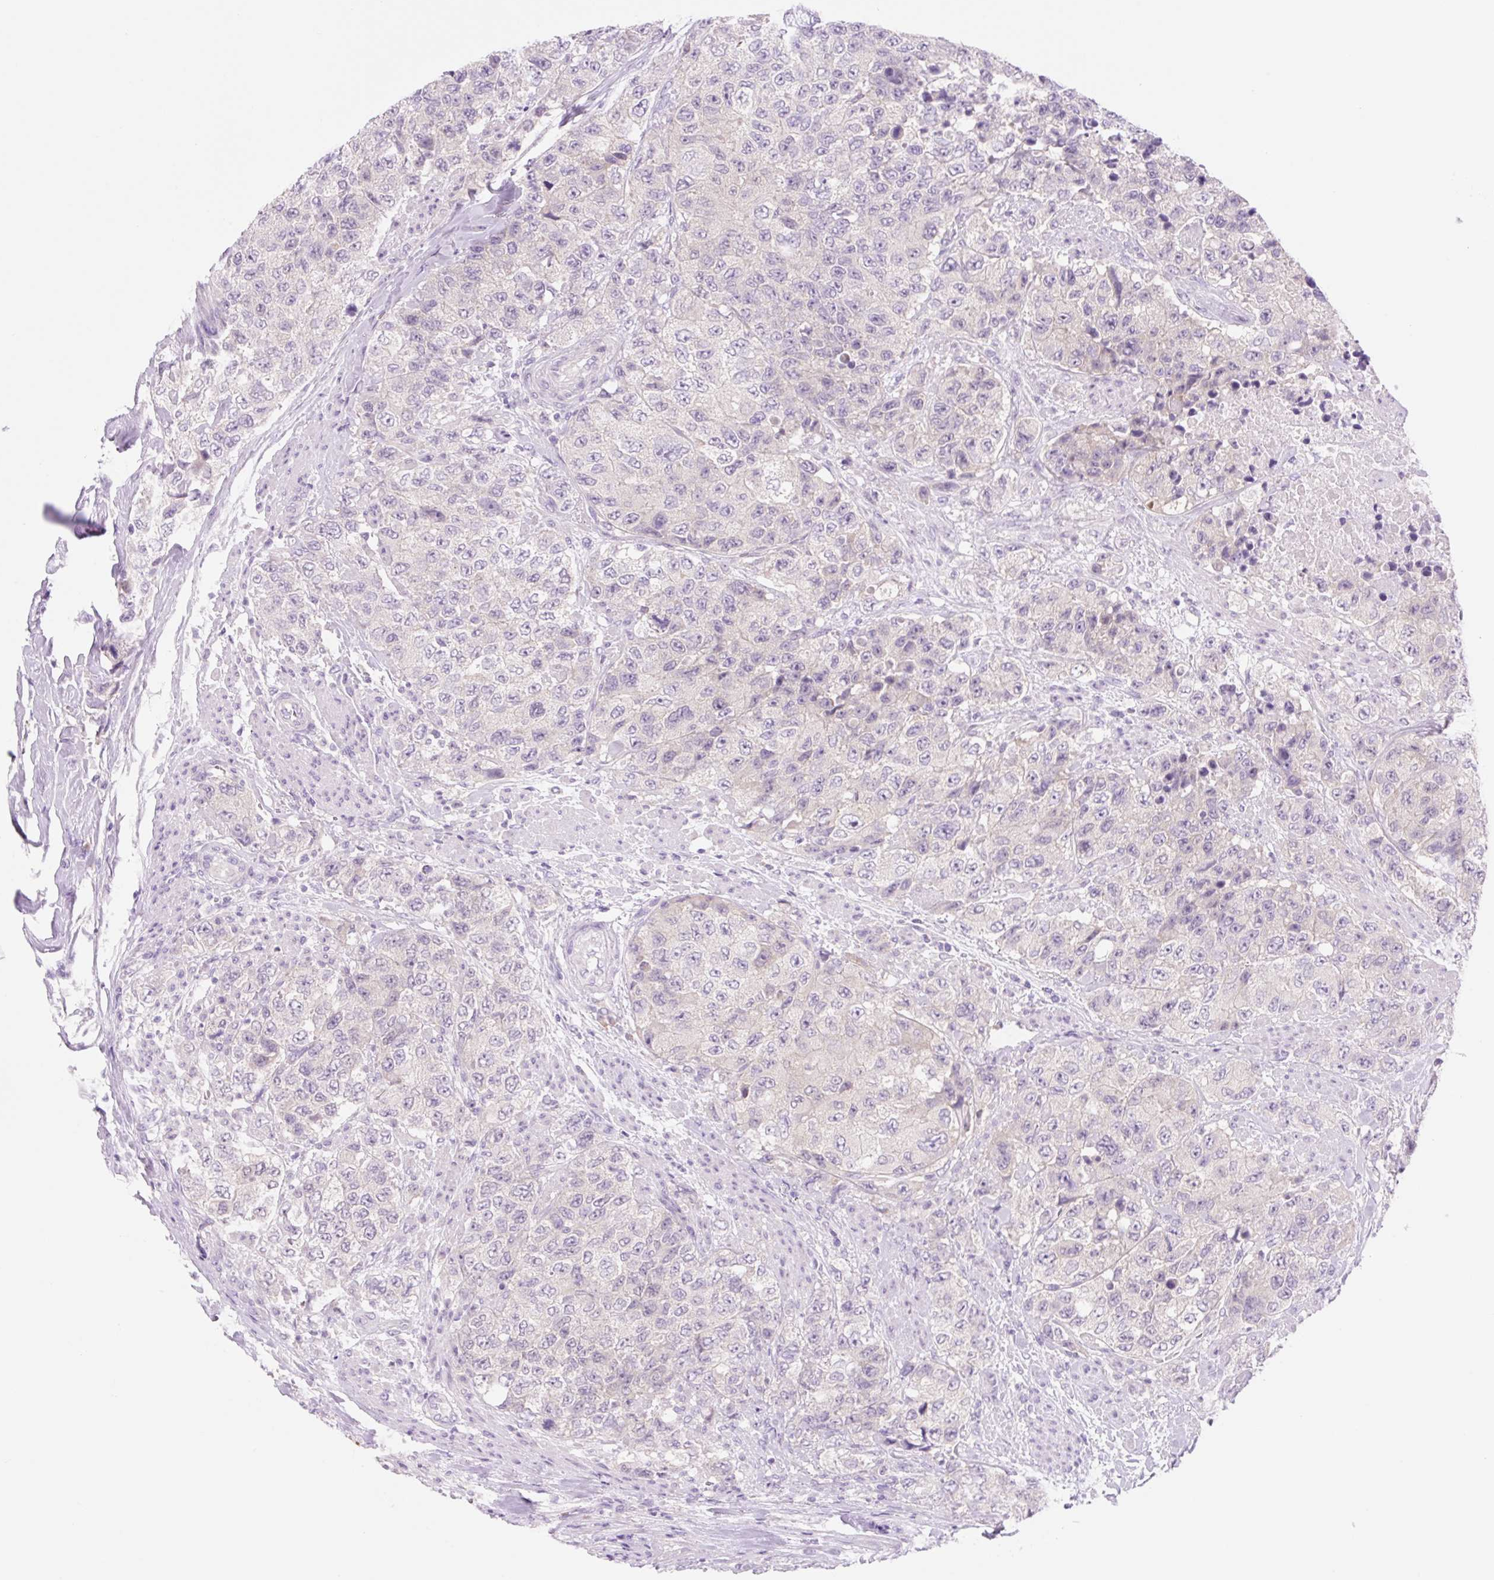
{"staining": {"intensity": "negative", "quantity": "none", "location": "none"}, "tissue": "urothelial cancer", "cell_type": "Tumor cells", "image_type": "cancer", "snomed": [{"axis": "morphology", "description": "Urothelial carcinoma, High grade"}, {"axis": "topography", "description": "Urinary bladder"}], "caption": "High power microscopy micrograph of an IHC photomicrograph of urothelial cancer, revealing no significant positivity in tumor cells.", "gene": "CELF6", "patient": {"sex": "female", "age": 78}}